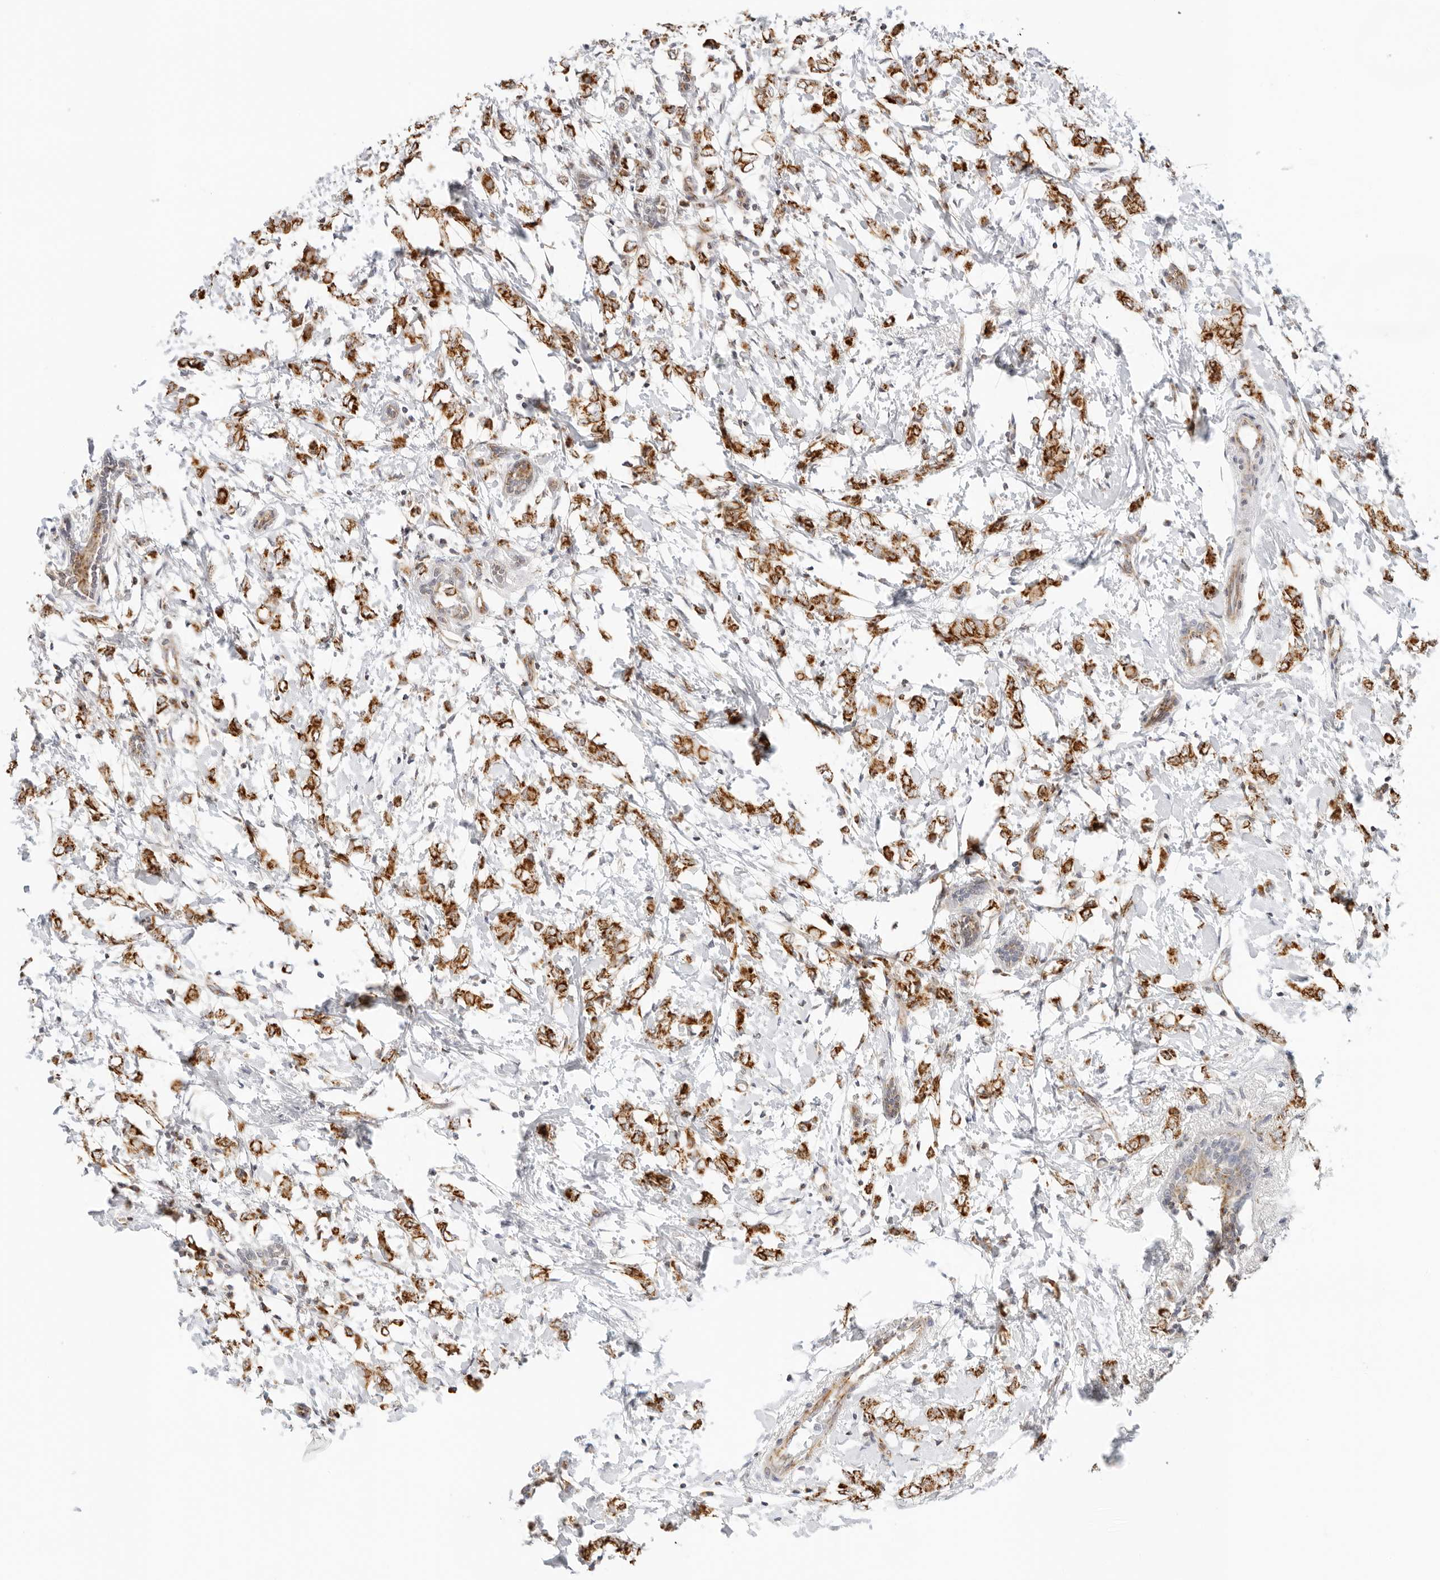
{"staining": {"intensity": "strong", "quantity": ">75%", "location": "cytoplasmic/membranous"}, "tissue": "breast cancer", "cell_type": "Tumor cells", "image_type": "cancer", "snomed": [{"axis": "morphology", "description": "Normal tissue, NOS"}, {"axis": "morphology", "description": "Lobular carcinoma"}, {"axis": "topography", "description": "Breast"}], "caption": "Lobular carcinoma (breast) was stained to show a protein in brown. There is high levels of strong cytoplasmic/membranous expression in about >75% of tumor cells.", "gene": "RC3H1", "patient": {"sex": "female", "age": 47}}